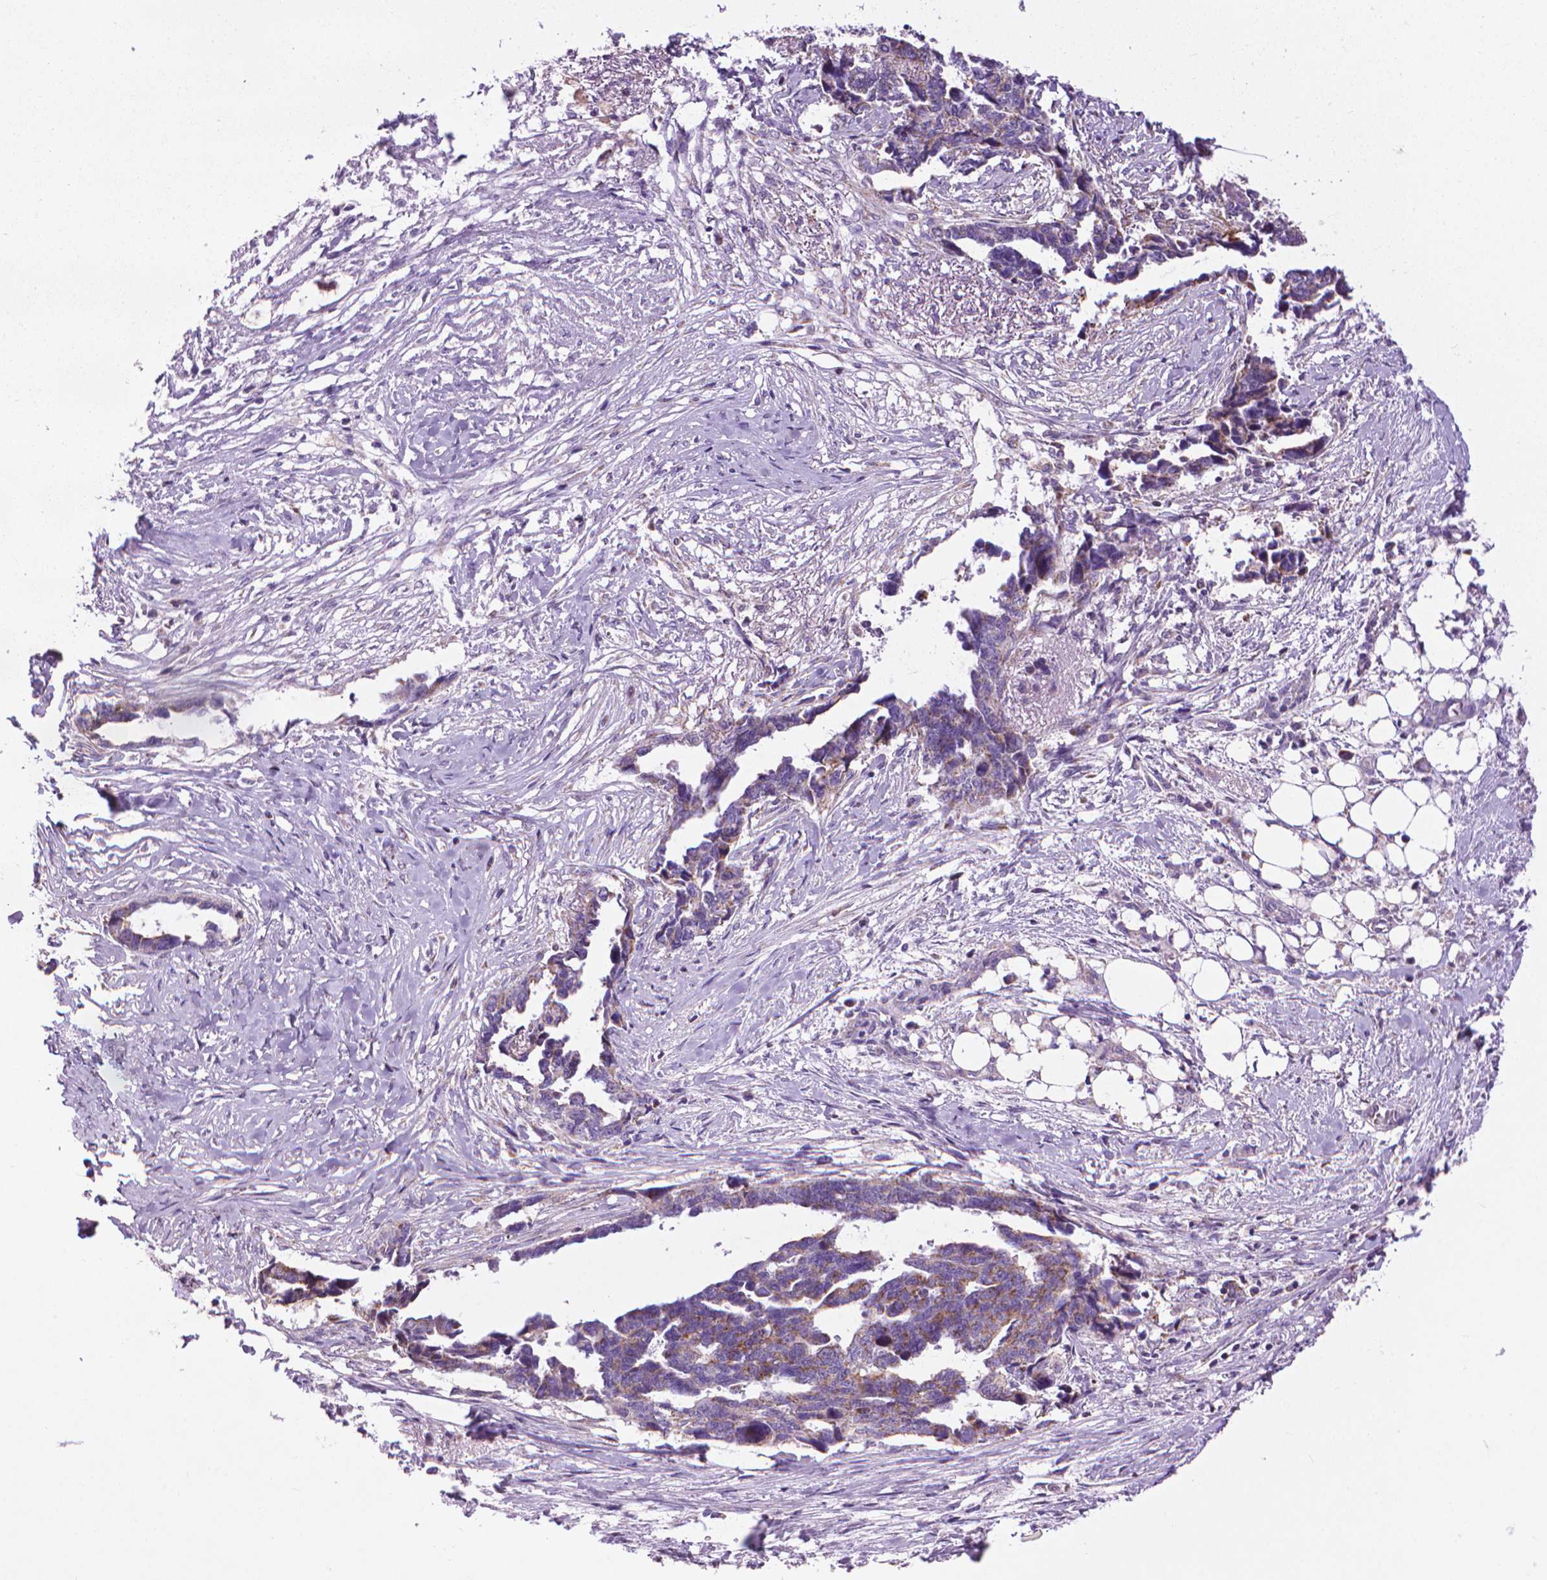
{"staining": {"intensity": "moderate", "quantity": "25%-75%", "location": "cytoplasmic/membranous"}, "tissue": "ovarian cancer", "cell_type": "Tumor cells", "image_type": "cancer", "snomed": [{"axis": "morphology", "description": "Cystadenocarcinoma, serous, NOS"}, {"axis": "topography", "description": "Ovary"}], "caption": "Immunohistochemistry (IHC) of serous cystadenocarcinoma (ovarian) demonstrates medium levels of moderate cytoplasmic/membranous expression in about 25%-75% of tumor cells. (brown staining indicates protein expression, while blue staining denotes nuclei).", "gene": "VDAC1", "patient": {"sex": "female", "age": 69}}